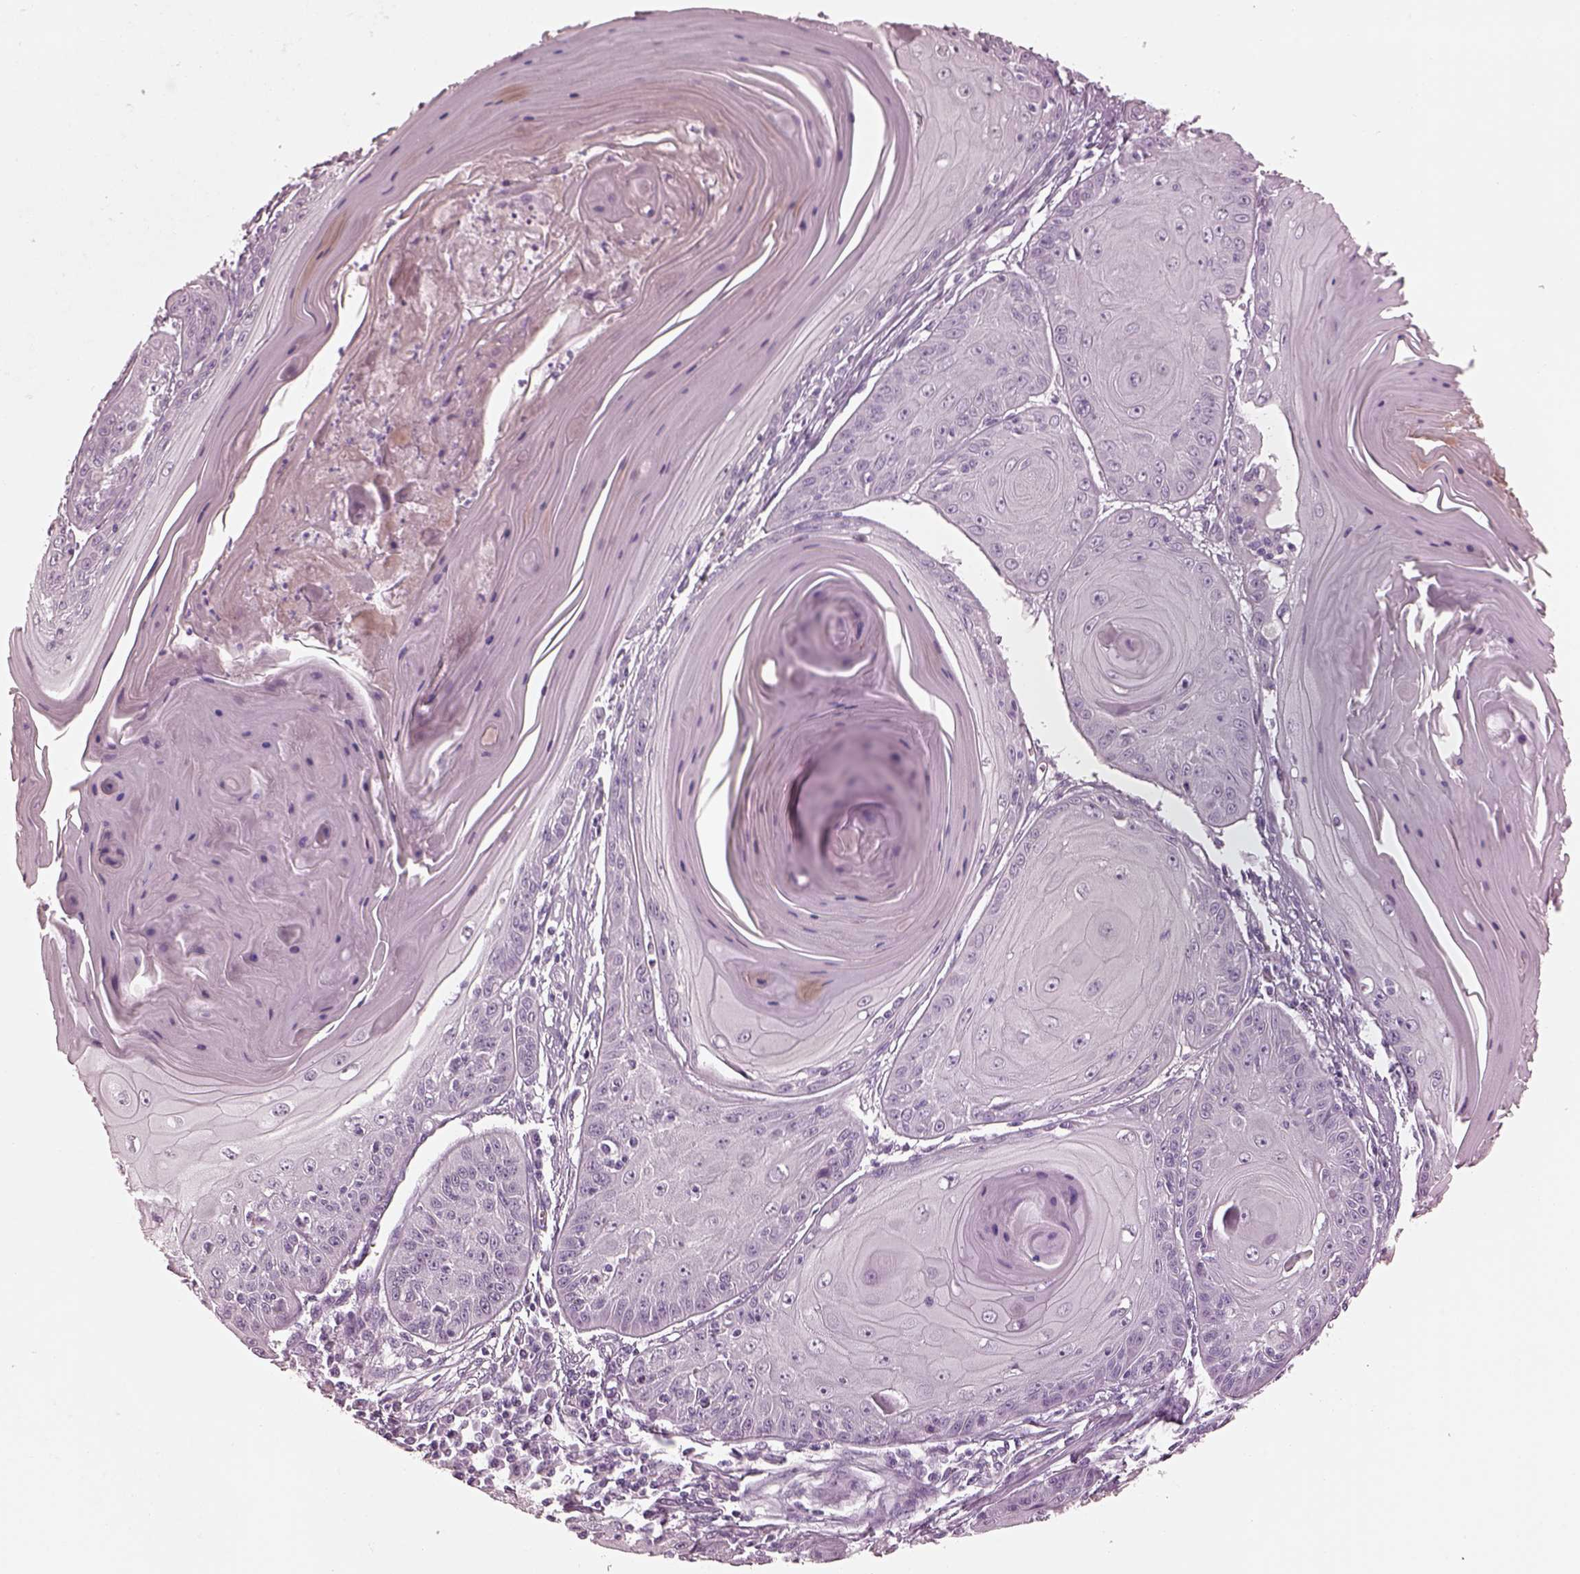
{"staining": {"intensity": "negative", "quantity": "none", "location": "none"}, "tissue": "skin cancer", "cell_type": "Tumor cells", "image_type": "cancer", "snomed": [{"axis": "morphology", "description": "Squamous cell carcinoma, NOS"}, {"axis": "topography", "description": "Skin"}, {"axis": "topography", "description": "Vulva"}], "caption": "DAB immunohistochemical staining of skin squamous cell carcinoma demonstrates no significant expression in tumor cells.", "gene": "C2orf81", "patient": {"sex": "female", "age": 85}}